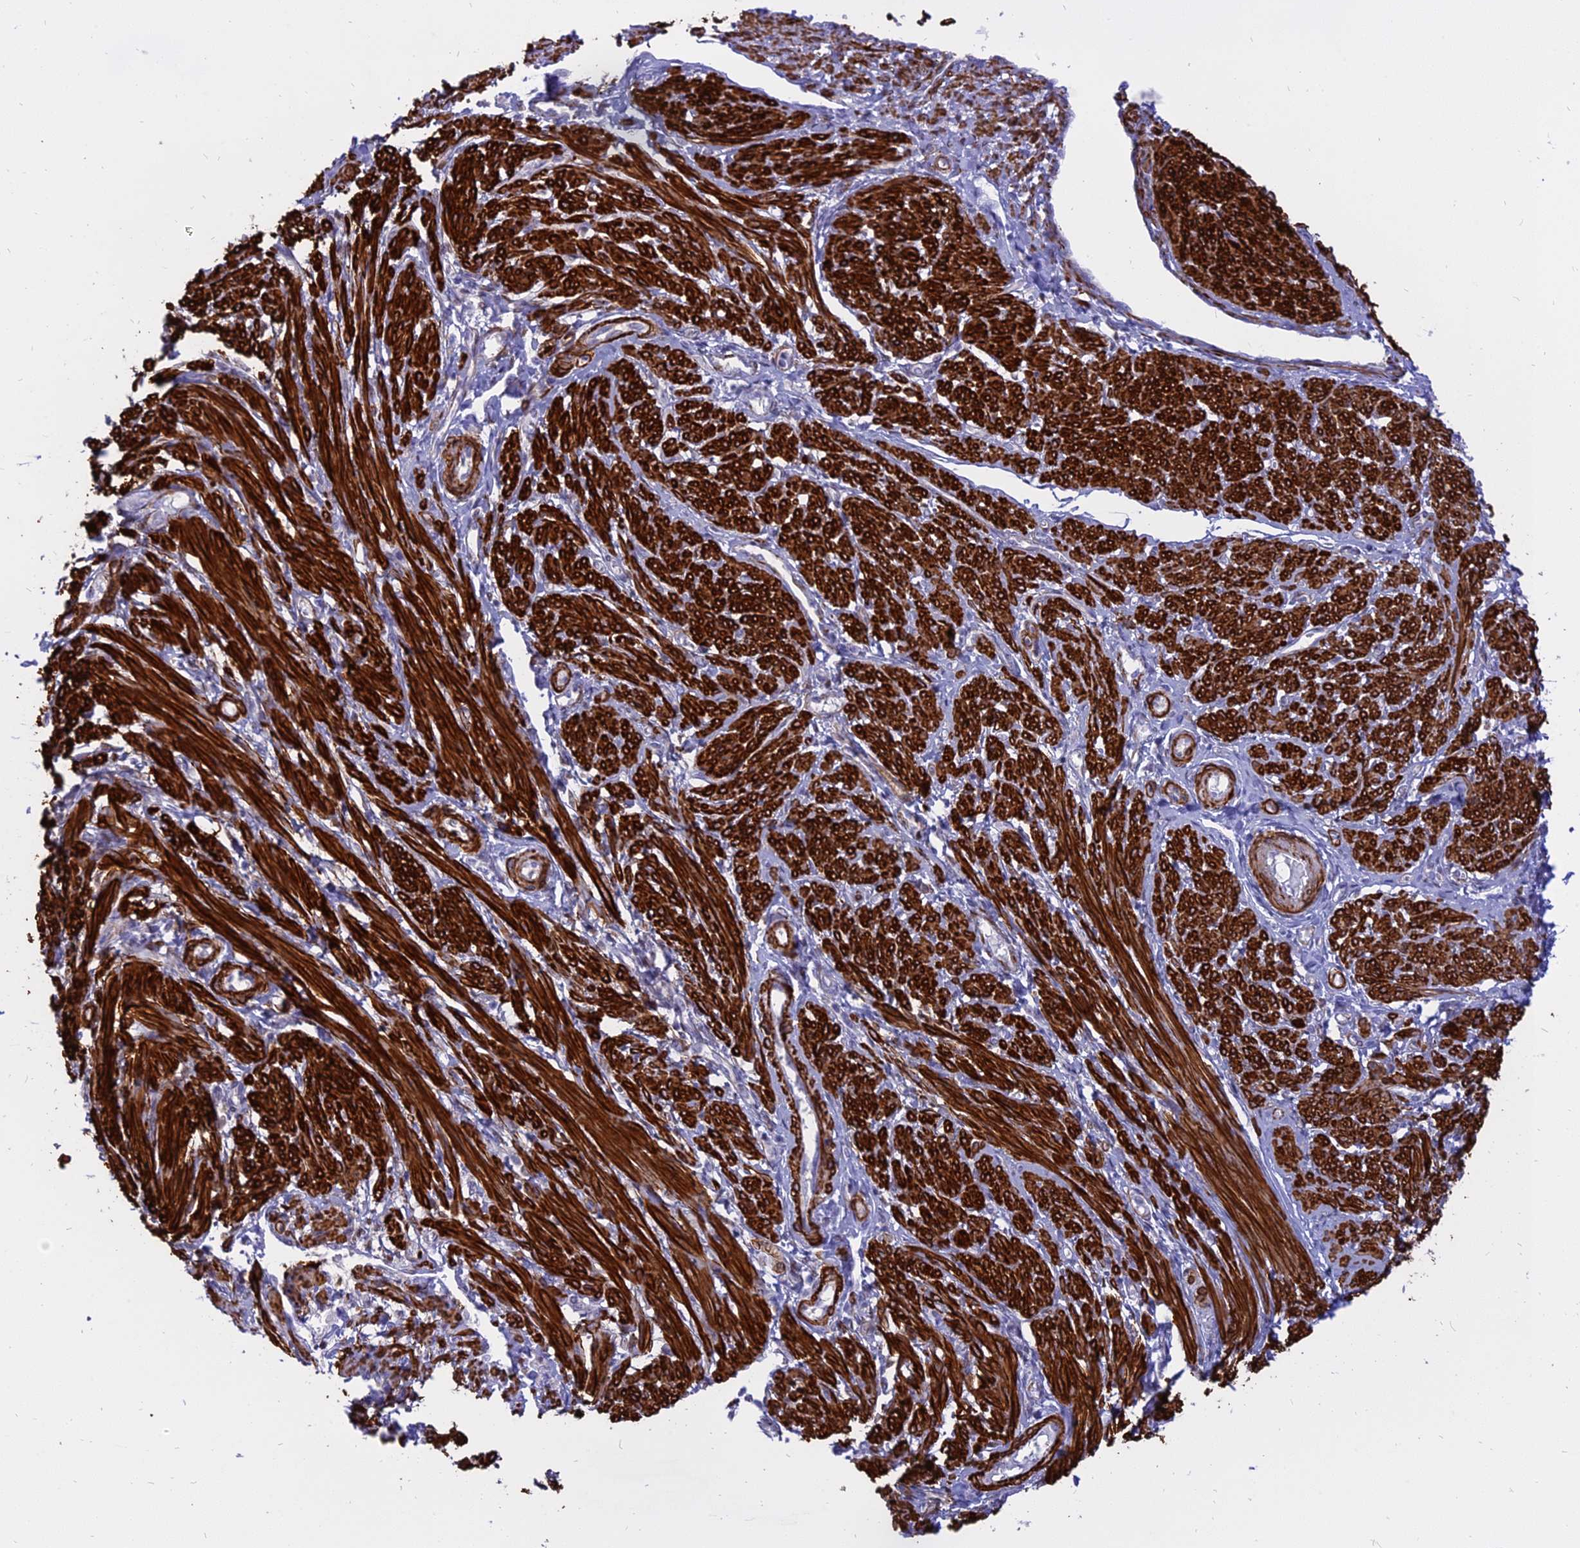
{"staining": {"intensity": "strong", "quantity": ">75%", "location": "cytoplasmic/membranous"}, "tissue": "smooth muscle", "cell_type": "Smooth muscle cells", "image_type": "normal", "snomed": [{"axis": "morphology", "description": "Normal tissue, NOS"}, {"axis": "topography", "description": "Smooth muscle"}], "caption": "Immunohistochemical staining of benign smooth muscle demonstrates strong cytoplasmic/membranous protein expression in approximately >75% of smooth muscle cells.", "gene": "CENPV", "patient": {"sex": "female", "age": 39}}